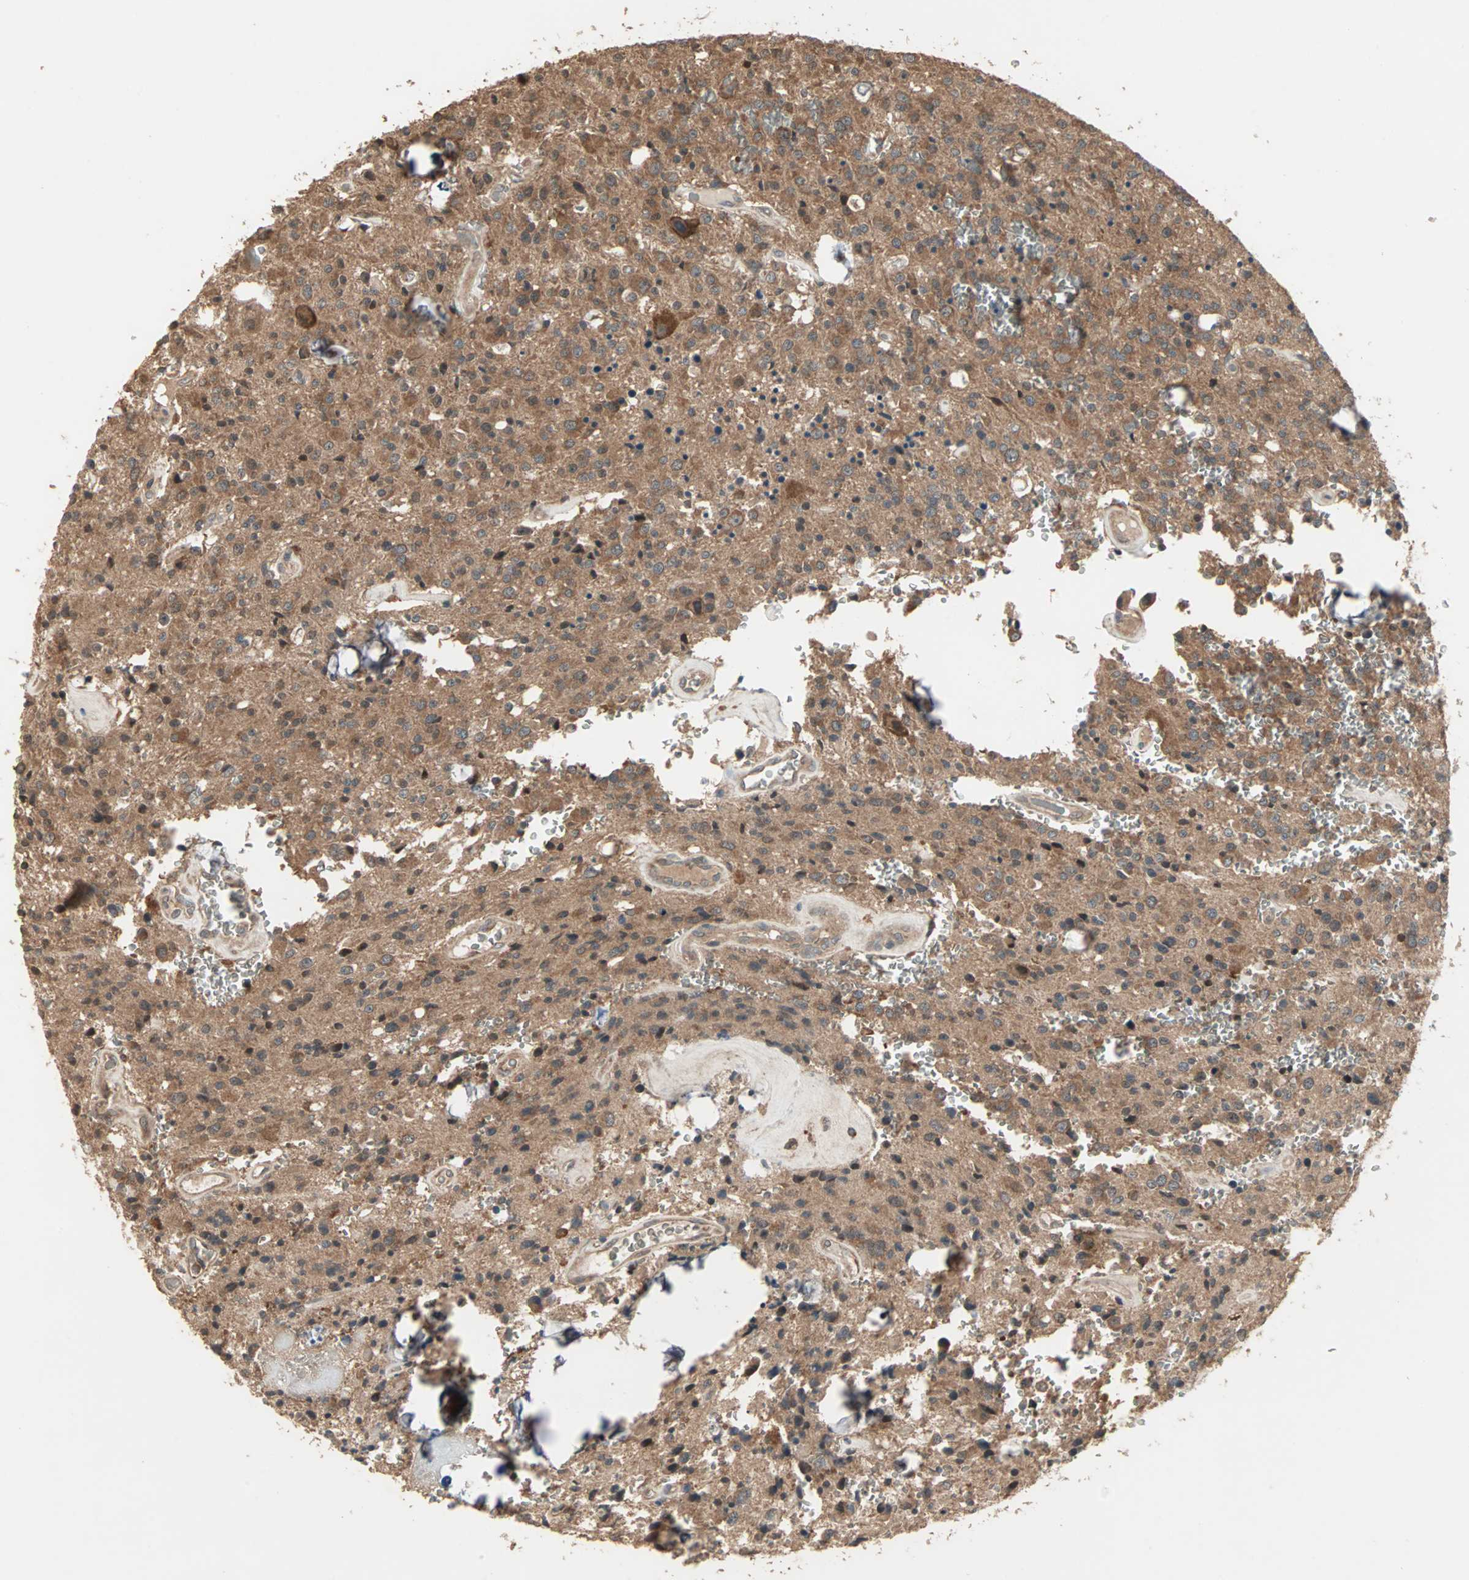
{"staining": {"intensity": "moderate", "quantity": ">75%", "location": "cytoplasmic/membranous"}, "tissue": "glioma", "cell_type": "Tumor cells", "image_type": "cancer", "snomed": [{"axis": "morphology", "description": "Glioma, malignant, Low grade"}, {"axis": "topography", "description": "Brain"}], "caption": "The histopathology image exhibits immunohistochemical staining of malignant low-grade glioma. There is moderate cytoplasmic/membranous staining is present in about >75% of tumor cells. Using DAB (brown) and hematoxylin (blue) stains, captured at high magnification using brightfield microscopy.", "gene": "UBAC1", "patient": {"sex": "male", "age": 58}}